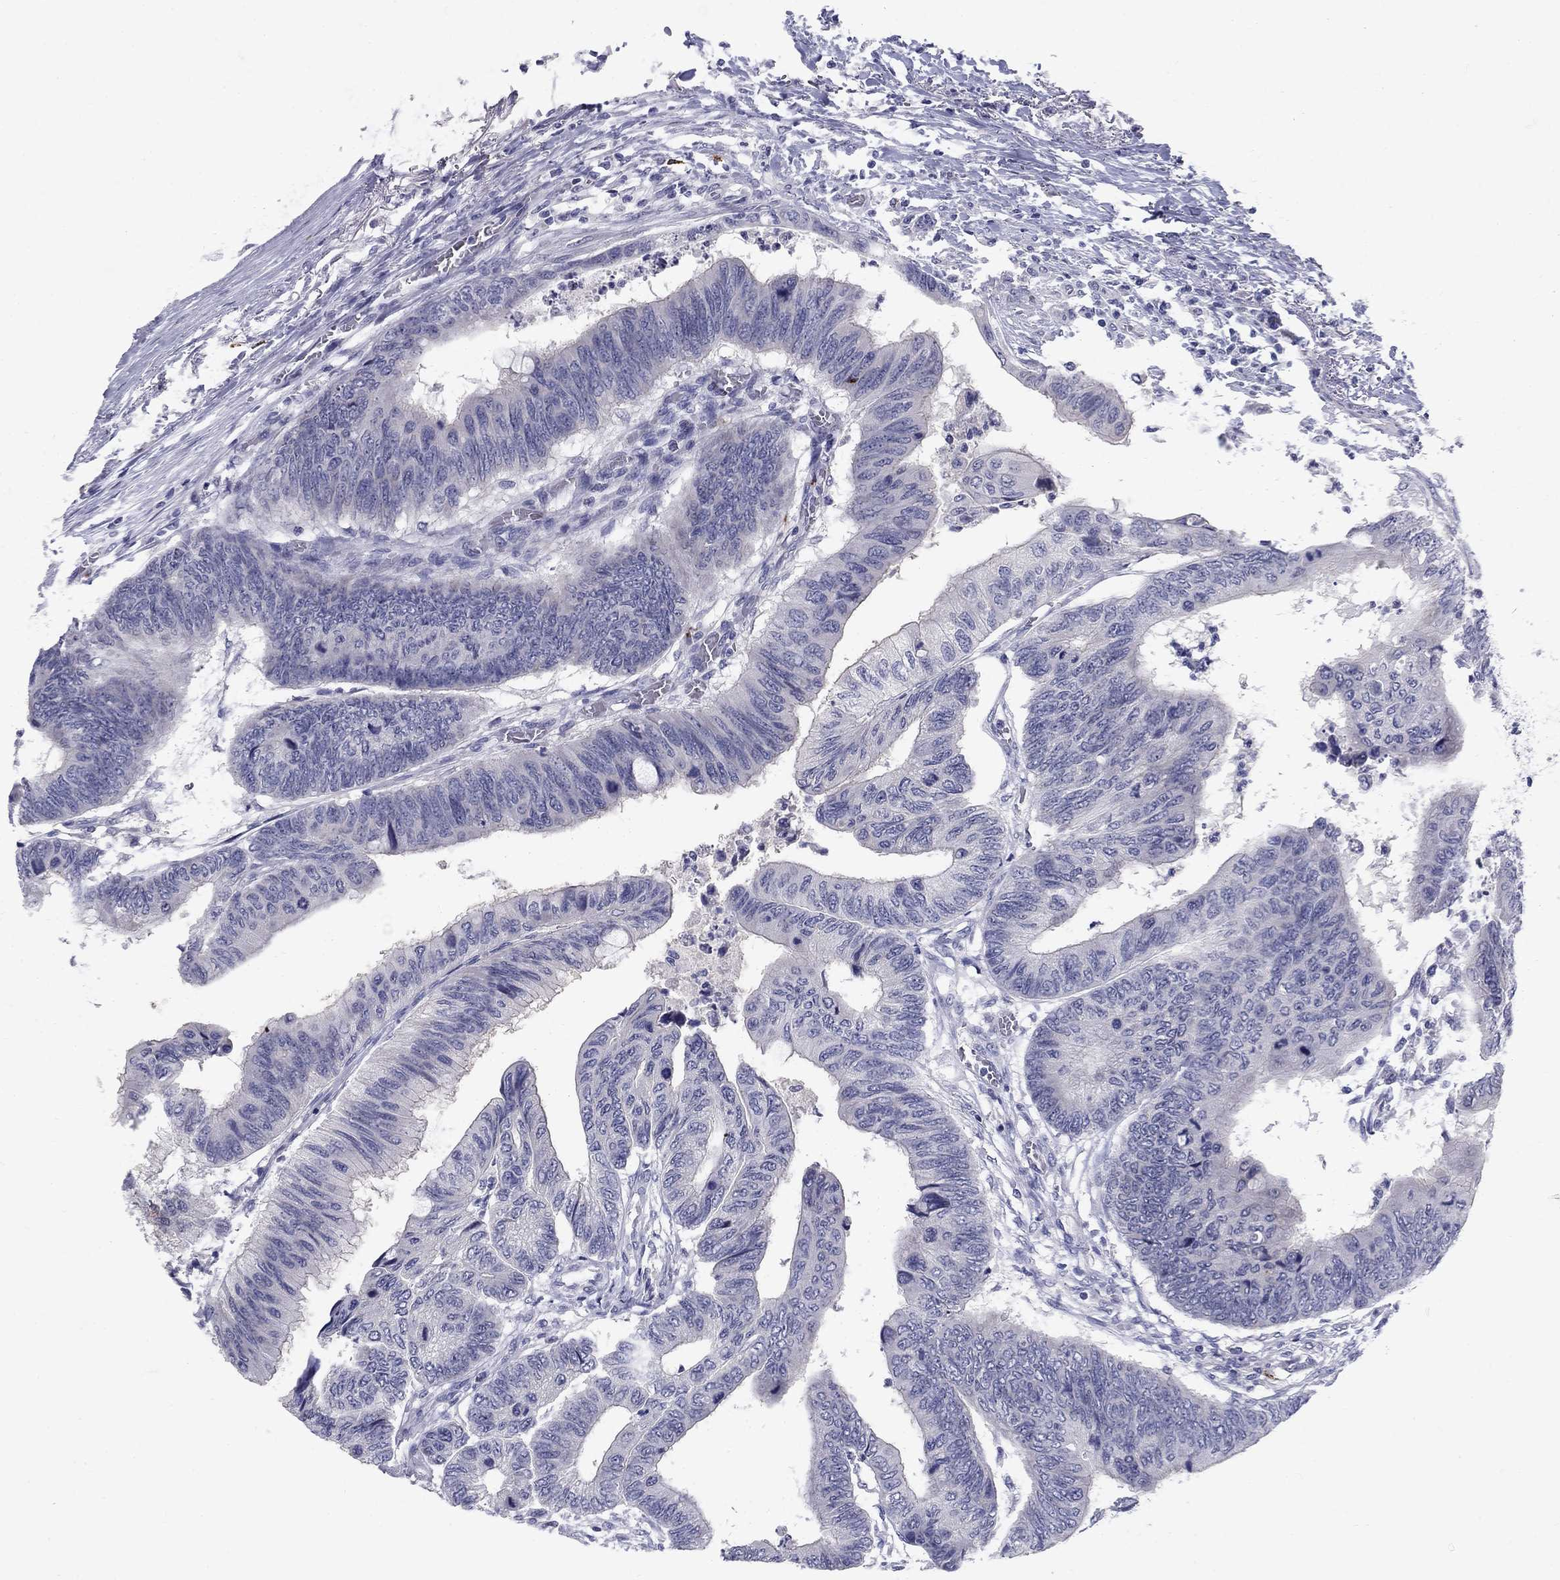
{"staining": {"intensity": "negative", "quantity": "none", "location": "none"}, "tissue": "colorectal cancer", "cell_type": "Tumor cells", "image_type": "cancer", "snomed": [{"axis": "morphology", "description": "Normal tissue, NOS"}, {"axis": "morphology", "description": "Adenocarcinoma, NOS"}, {"axis": "topography", "description": "Rectum"}, {"axis": "topography", "description": "Peripheral nerve tissue"}], "caption": "Histopathology image shows no significant protein staining in tumor cells of colorectal adenocarcinoma.", "gene": "TP53TG5", "patient": {"sex": "male", "age": 92}}